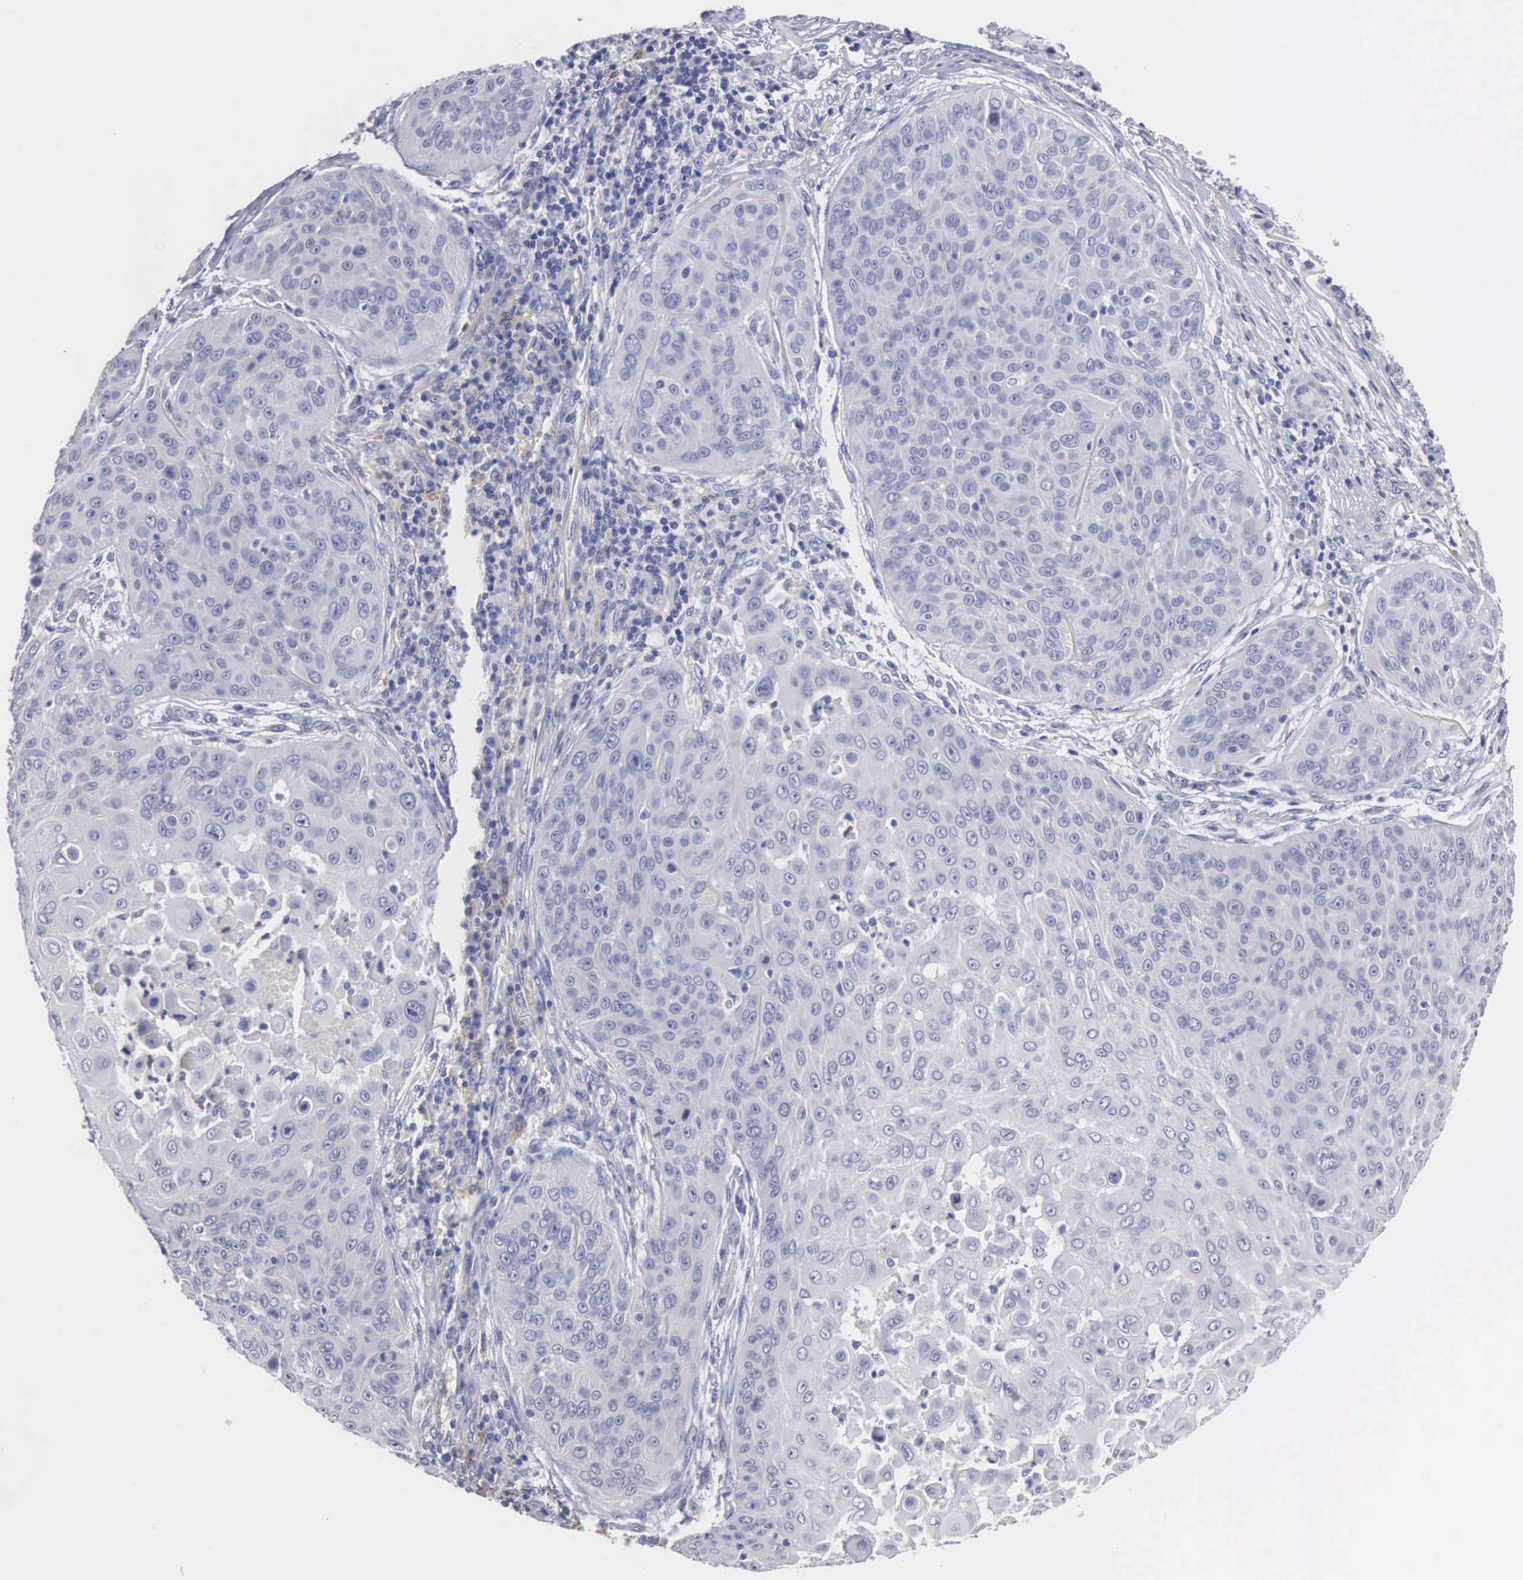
{"staining": {"intensity": "negative", "quantity": "none", "location": "none"}, "tissue": "skin cancer", "cell_type": "Tumor cells", "image_type": "cancer", "snomed": [{"axis": "morphology", "description": "Squamous cell carcinoma, NOS"}, {"axis": "topography", "description": "Skin"}], "caption": "Skin cancer stained for a protein using IHC shows no positivity tumor cells.", "gene": "LIN52", "patient": {"sex": "male", "age": 82}}